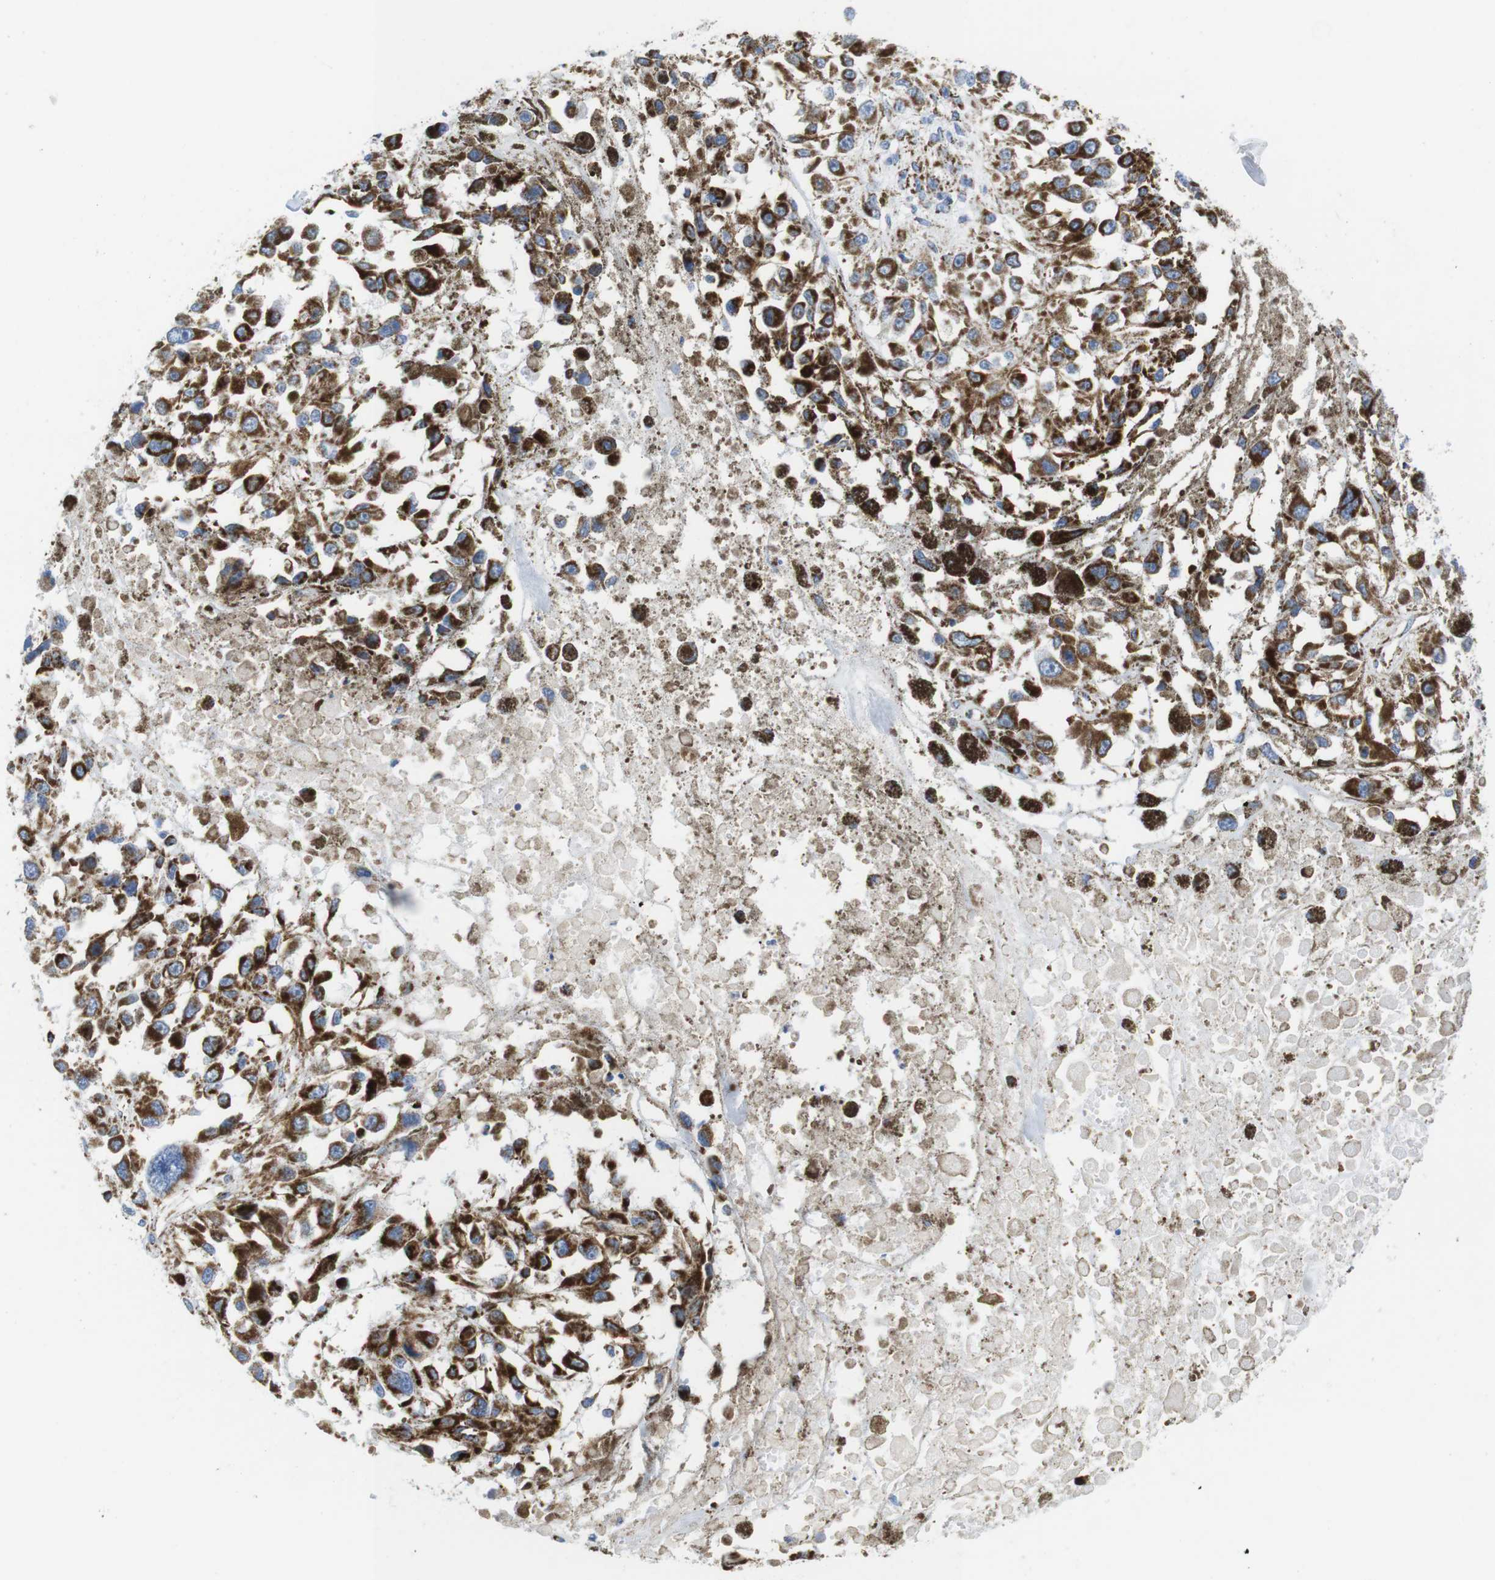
{"staining": {"intensity": "strong", "quantity": ">75%", "location": "cytoplasmic/membranous"}, "tissue": "melanoma", "cell_type": "Tumor cells", "image_type": "cancer", "snomed": [{"axis": "morphology", "description": "Malignant melanoma, Metastatic site"}, {"axis": "topography", "description": "Lymph node"}], "caption": "Immunohistochemistry of melanoma demonstrates high levels of strong cytoplasmic/membranous expression in approximately >75% of tumor cells.", "gene": "ATP5PO", "patient": {"sex": "male", "age": 59}}